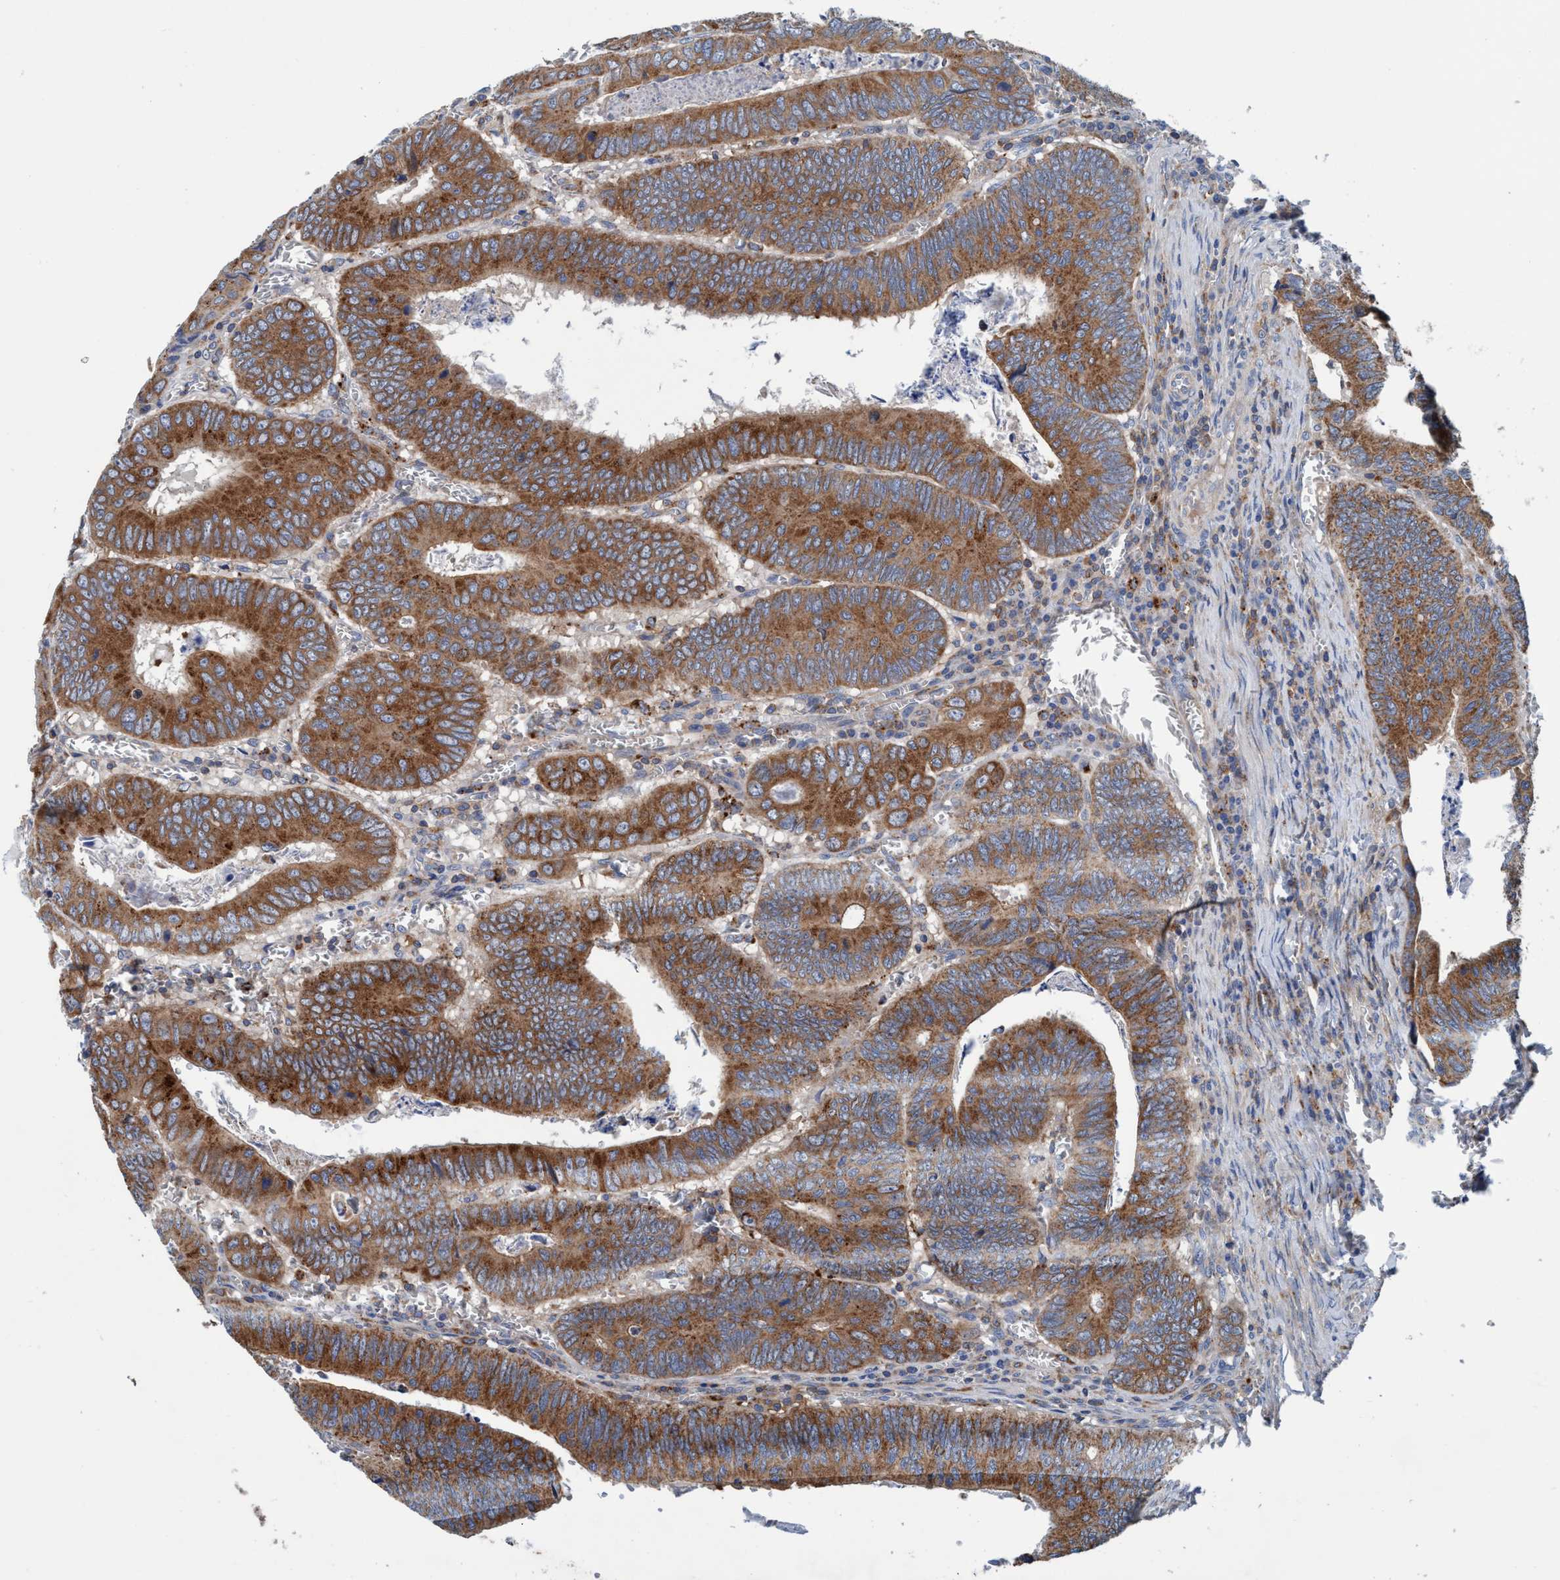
{"staining": {"intensity": "strong", "quantity": ">75%", "location": "cytoplasmic/membranous"}, "tissue": "colorectal cancer", "cell_type": "Tumor cells", "image_type": "cancer", "snomed": [{"axis": "morphology", "description": "Inflammation, NOS"}, {"axis": "morphology", "description": "Adenocarcinoma, NOS"}, {"axis": "topography", "description": "Colon"}], "caption": "Brown immunohistochemical staining in colorectal cancer displays strong cytoplasmic/membranous expression in approximately >75% of tumor cells.", "gene": "ENDOG", "patient": {"sex": "male", "age": 72}}